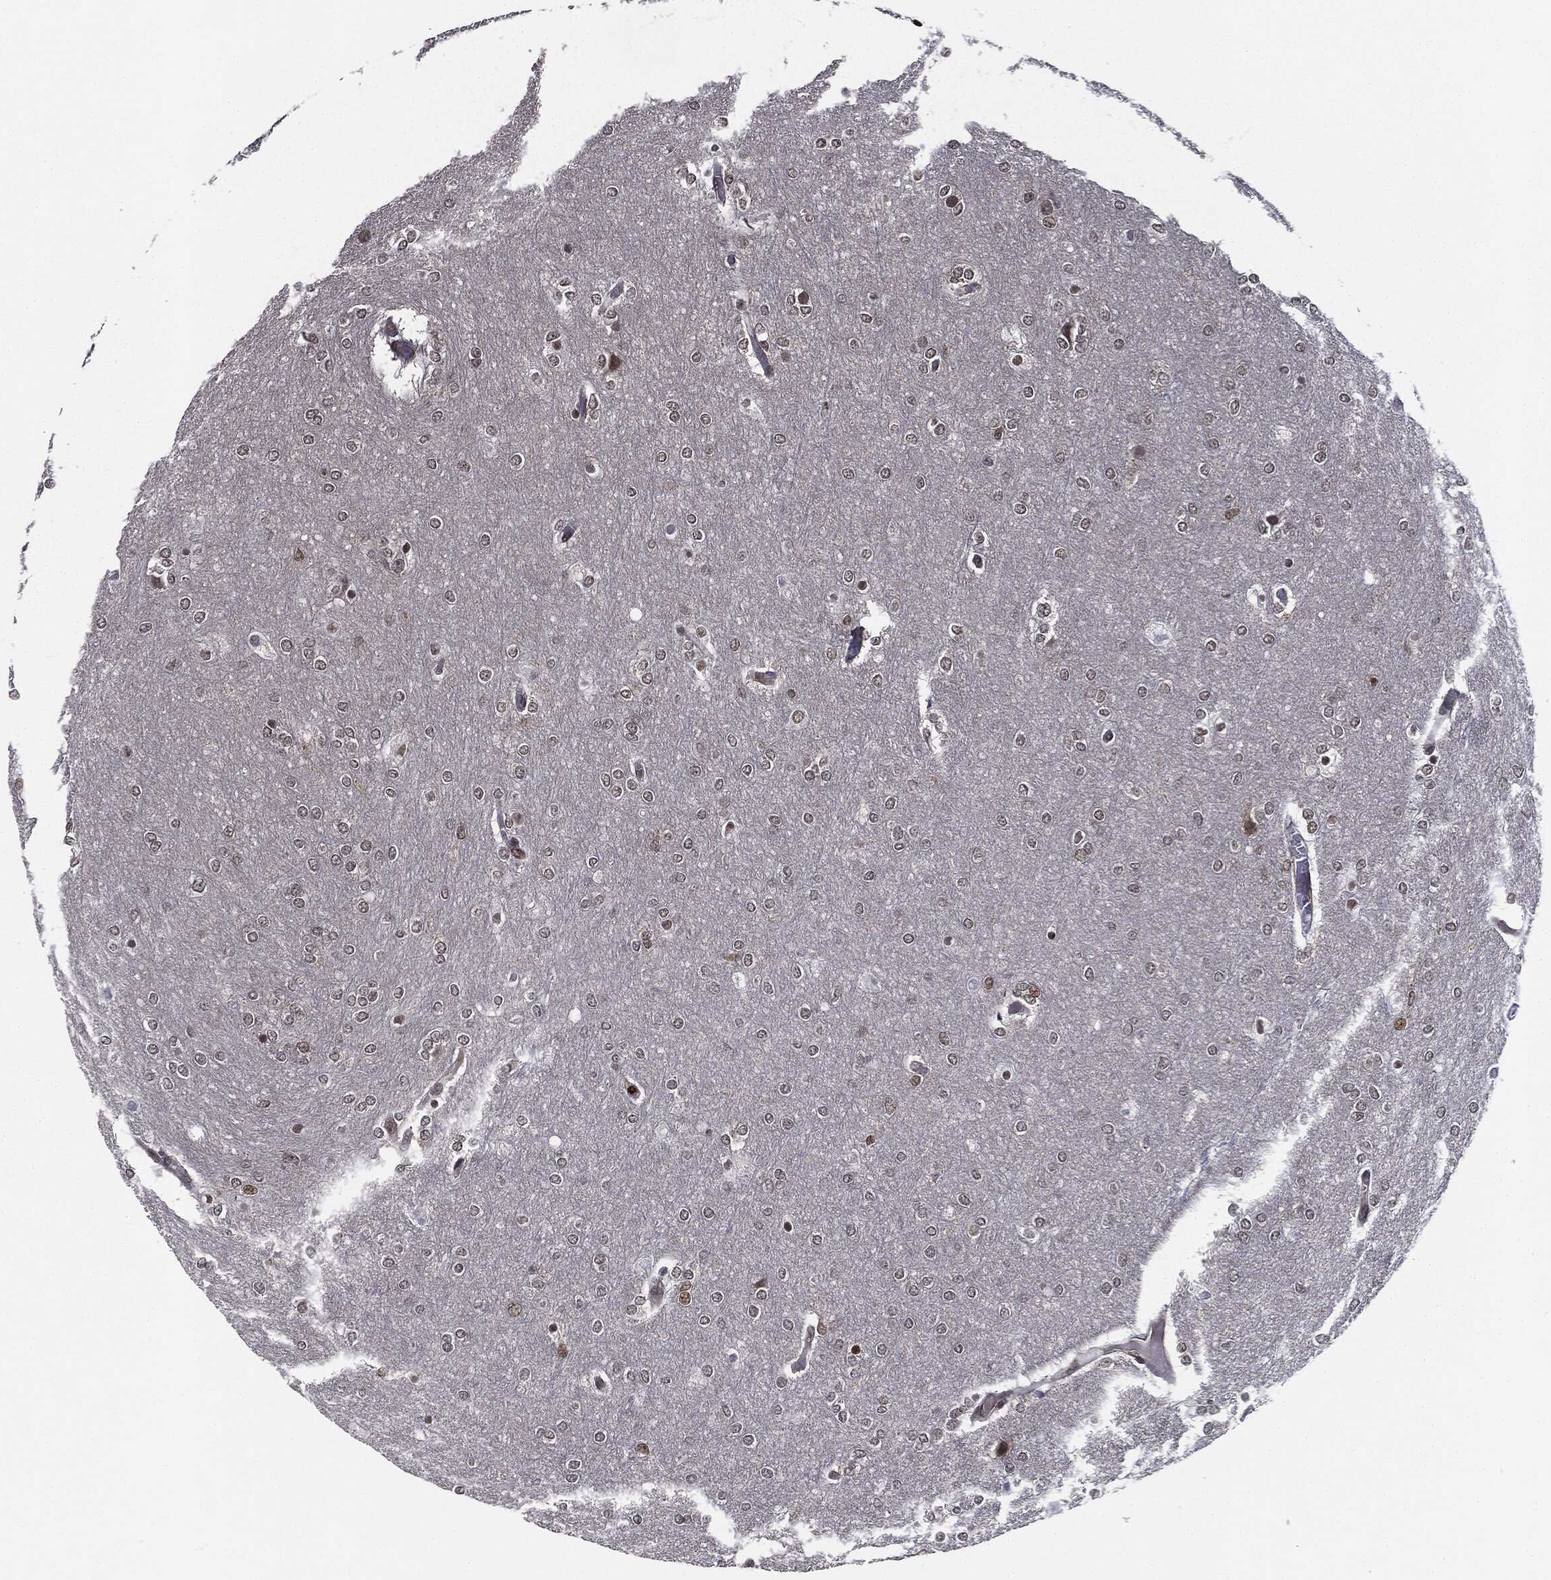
{"staining": {"intensity": "weak", "quantity": "<25%", "location": "nuclear"}, "tissue": "glioma", "cell_type": "Tumor cells", "image_type": "cancer", "snomed": [{"axis": "morphology", "description": "Glioma, malignant, High grade"}, {"axis": "topography", "description": "Brain"}], "caption": "Immunohistochemistry (IHC) photomicrograph of neoplastic tissue: human malignant glioma (high-grade) stained with DAB (3,3'-diaminobenzidine) exhibits no significant protein expression in tumor cells. (DAB (3,3'-diaminobenzidine) immunohistochemistry visualized using brightfield microscopy, high magnification).", "gene": "TBC1D22A", "patient": {"sex": "female", "age": 61}}